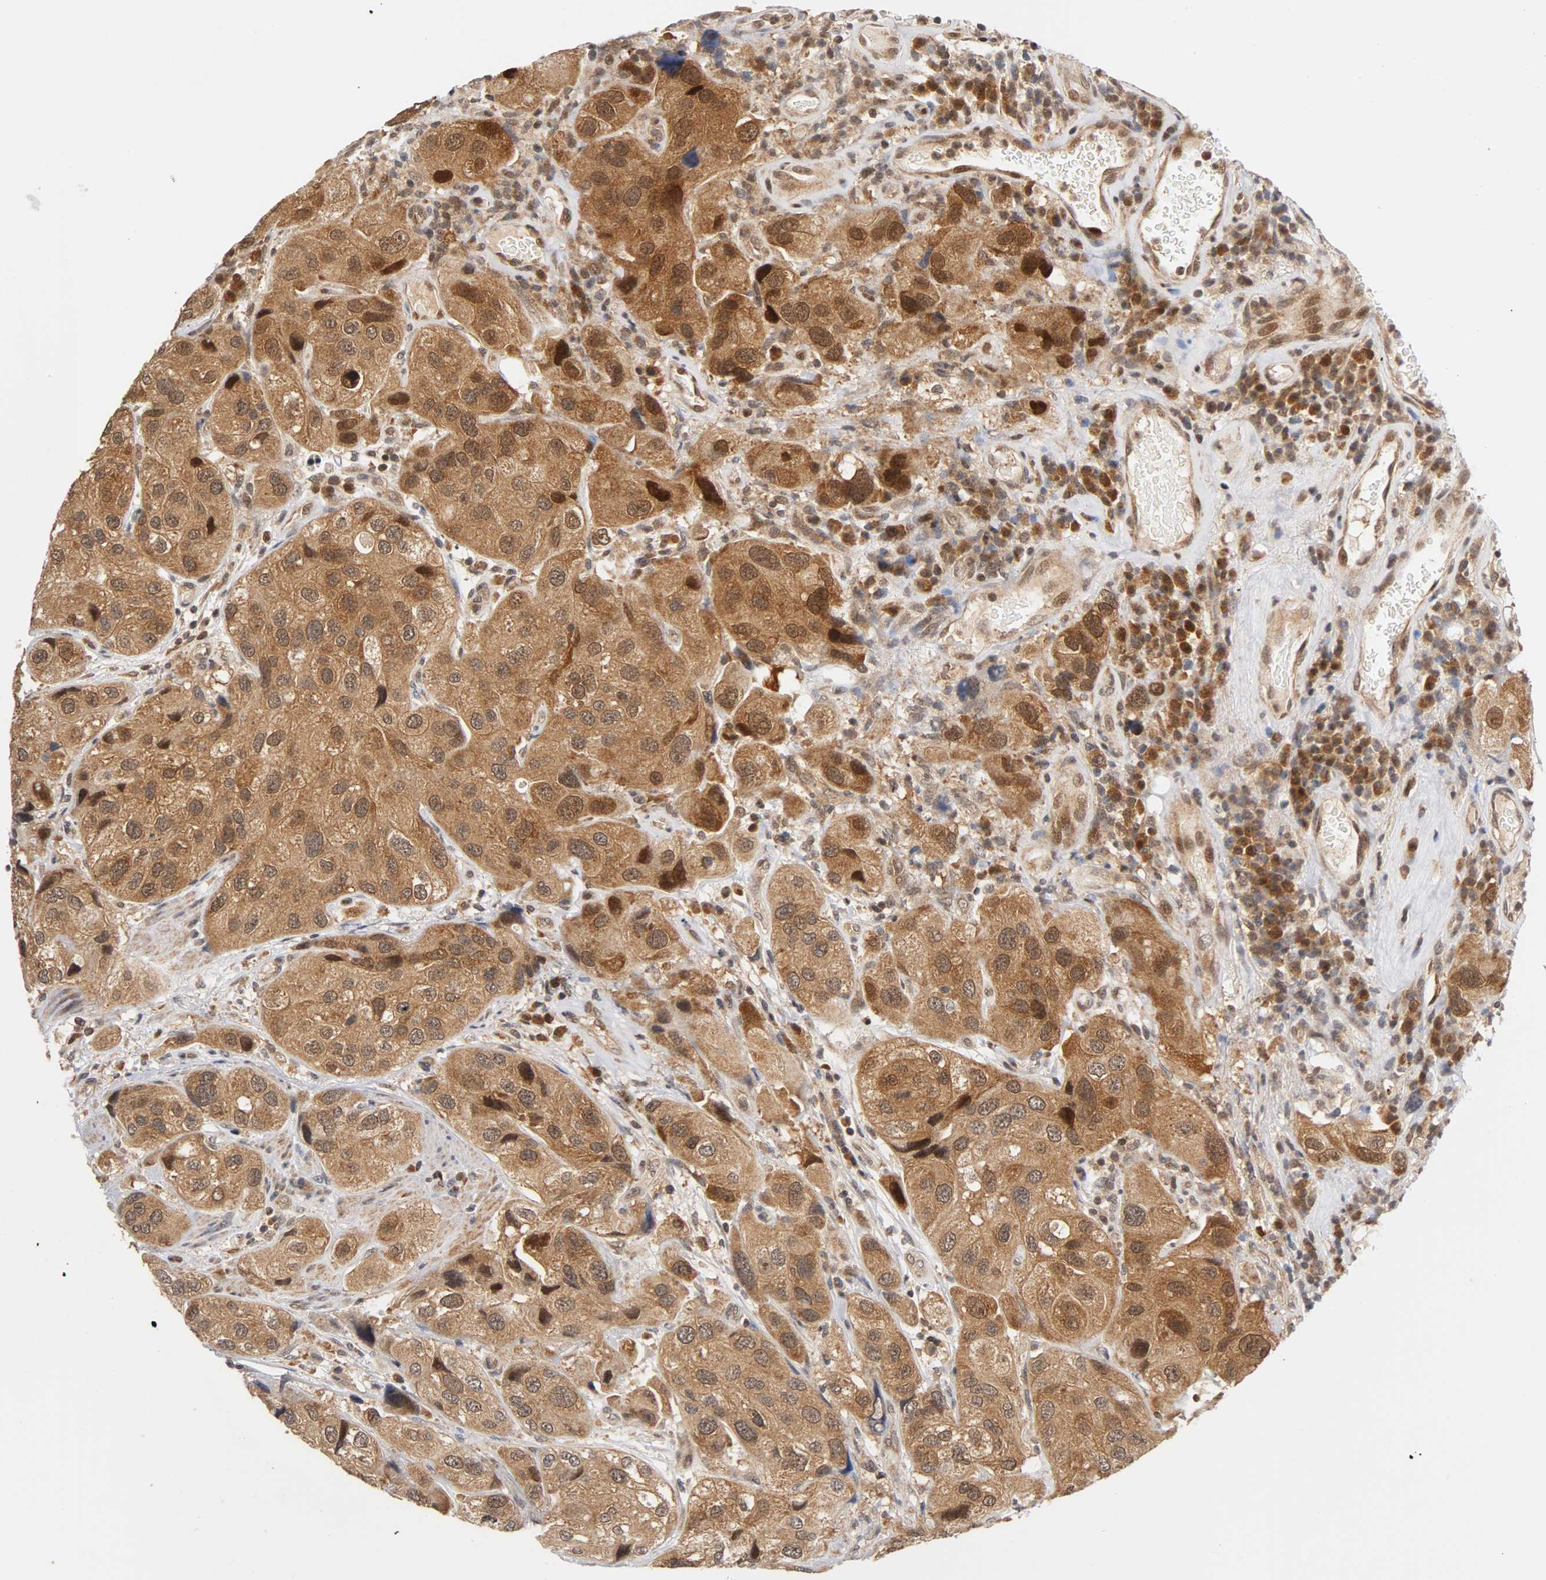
{"staining": {"intensity": "strong", "quantity": ">75%", "location": "cytoplasmic/membranous,nuclear"}, "tissue": "urothelial cancer", "cell_type": "Tumor cells", "image_type": "cancer", "snomed": [{"axis": "morphology", "description": "Urothelial carcinoma, High grade"}, {"axis": "topography", "description": "Urinary bladder"}], "caption": "Immunohistochemical staining of high-grade urothelial carcinoma shows high levels of strong cytoplasmic/membranous and nuclear protein staining in approximately >75% of tumor cells.", "gene": "UBE2M", "patient": {"sex": "female", "age": 64}}